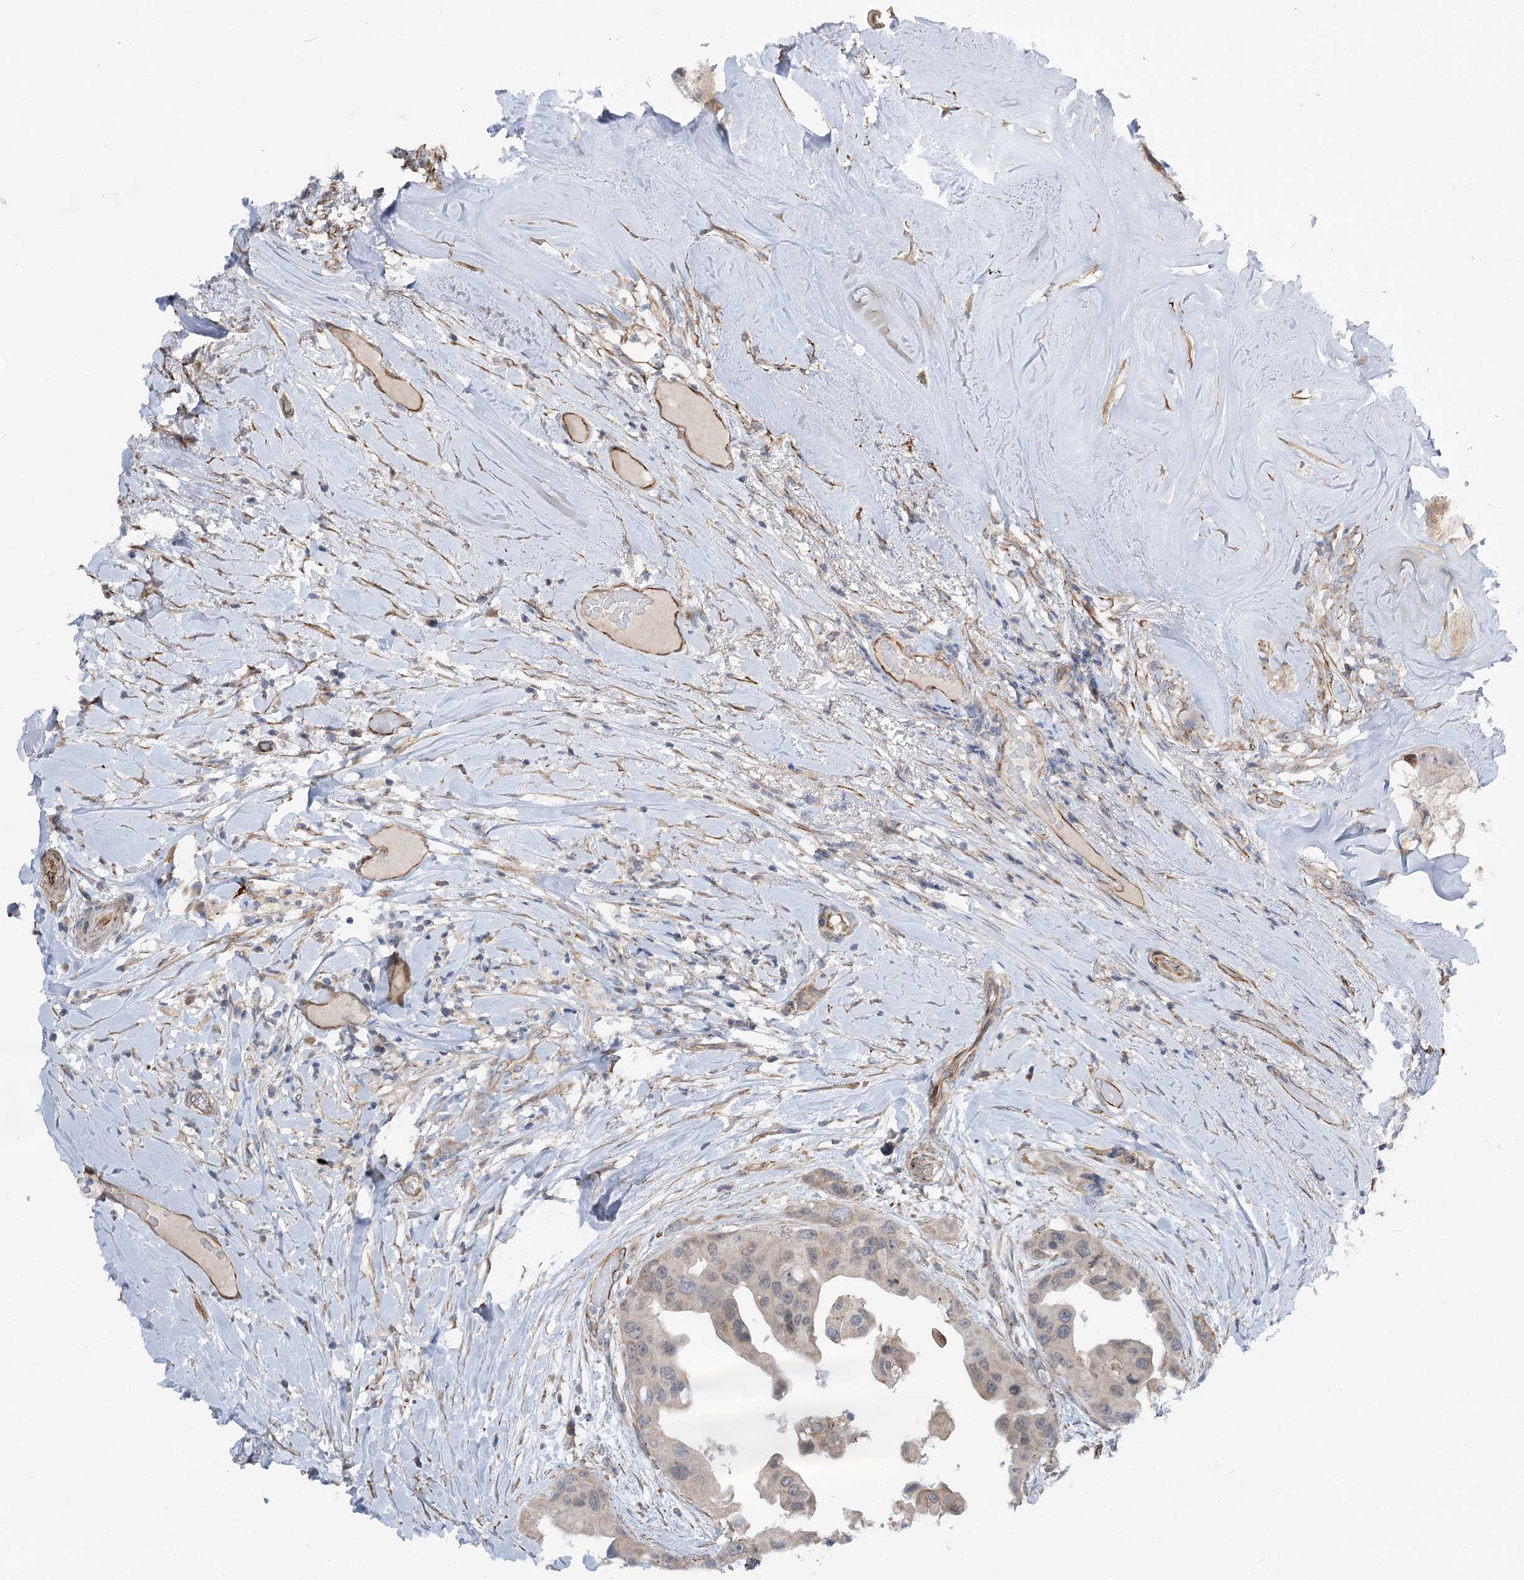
{"staining": {"intensity": "negative", "quantity": "none", "location": "none"}, "tissue": "head and neck cancer", "cell_type": "Tumor cells", "image_type": "cancer", "snomed": [{"axis": "morphology", "description": "Adenocarcinoma, NOS"}, {"axis": "morphology", "description": "Adenocarcinoma, metastatic, NOS"}, {"axis": "topography", "description": "Head-Neck"}], "caption": "DAB (3,3'-diaminobenzidine) immunohistochemical staining of metastatic adenocarcinoma (head and neck) reveals no significant staining in tumor cells.", "gene": "KIAA0825", "patient": {"sex": "male", "age": 75}}